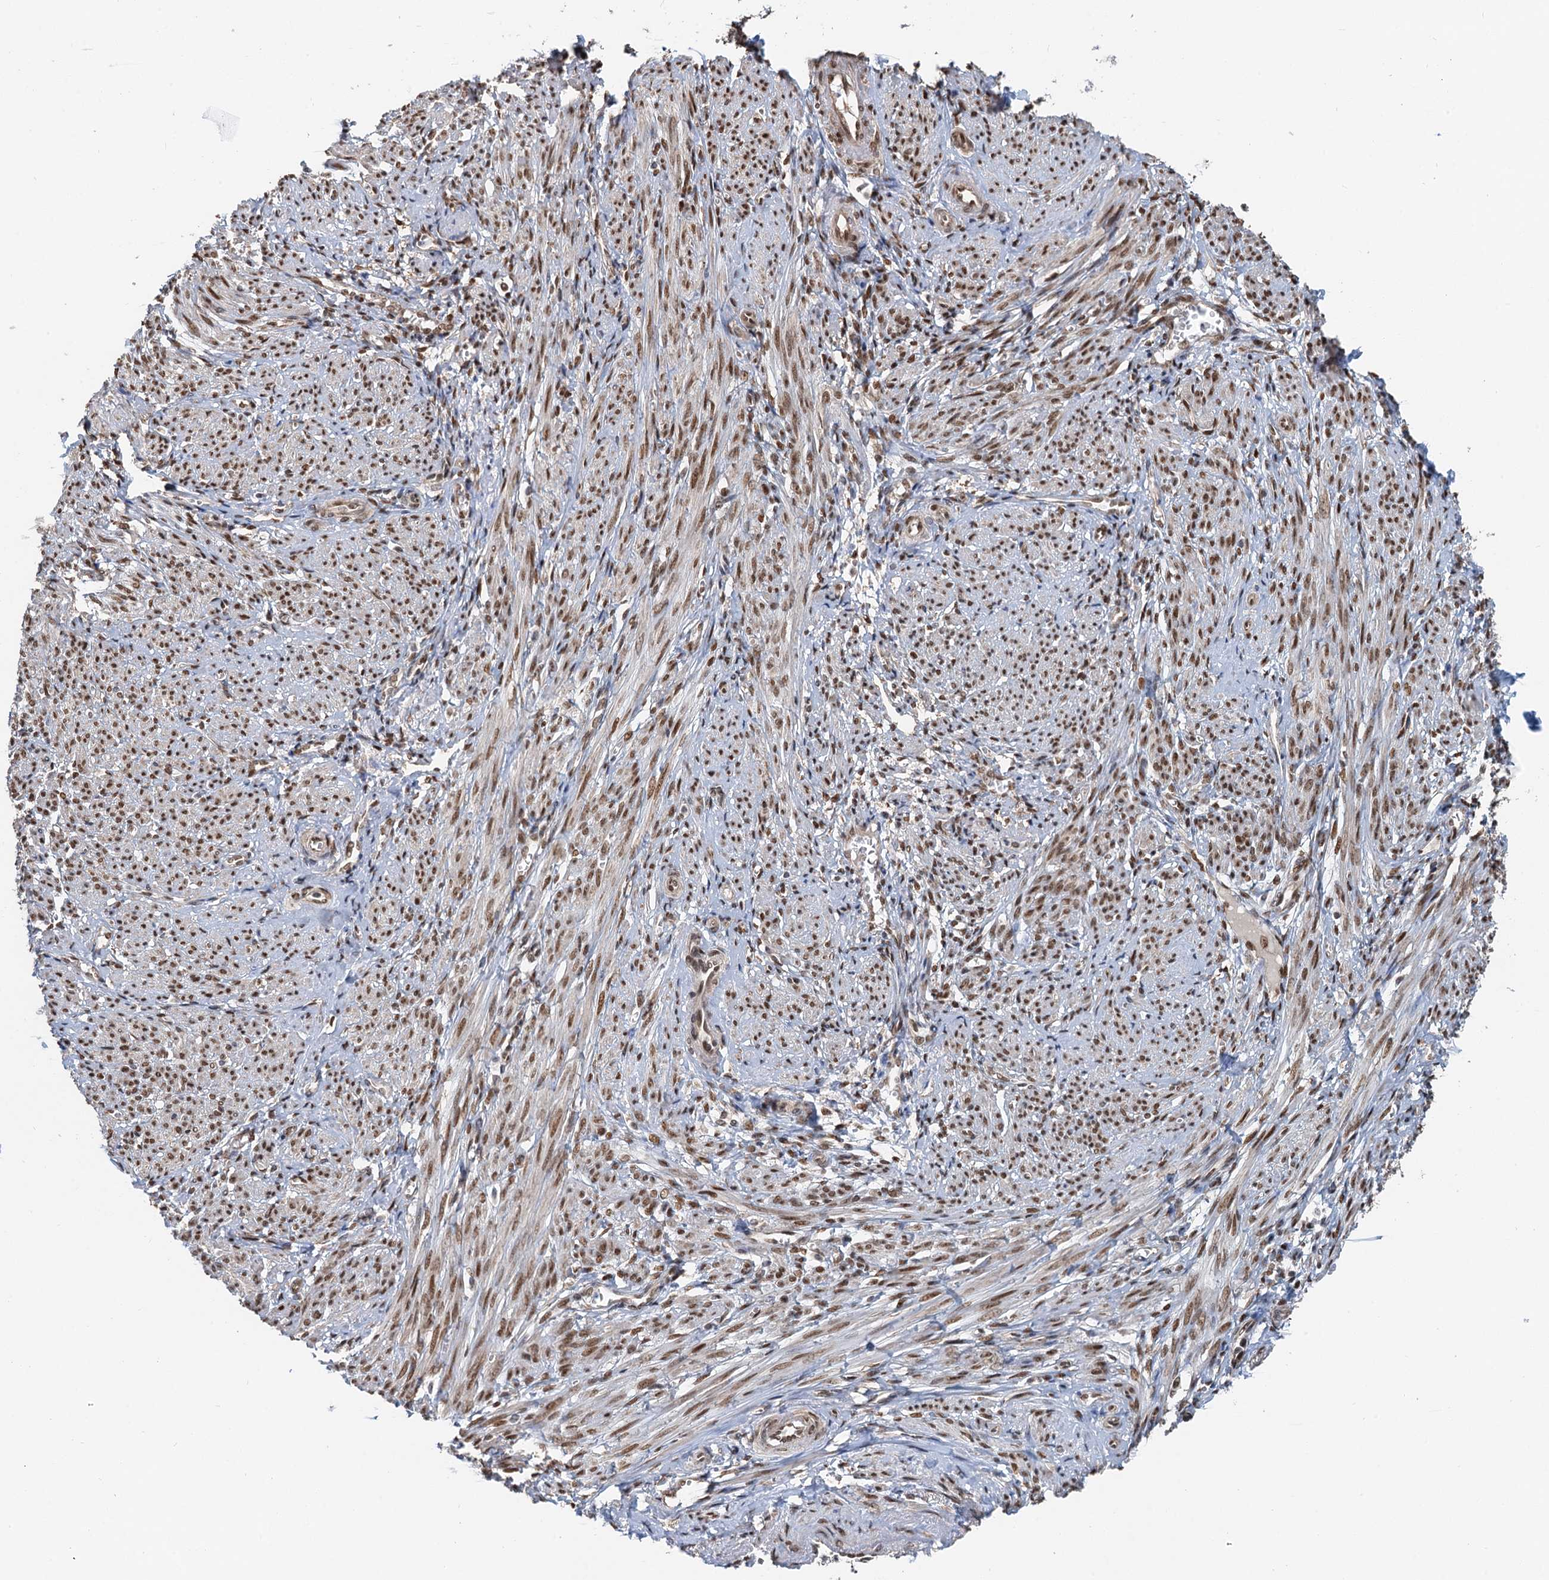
{"staining": {"intensity": "moderate", "quantity": ">75%", "location": "nuclear"}, "tissue": "smooth muscle", "cell_type": "Smooth muscle cells", "image_type": "normal", "snomed": [{"axis": "morphology", "description": "Normal tissue, NOS"}, {"axis": "topography", "description": "Smooth muscle"}], "caption": "Immunohistochemical staining of benign smooth muscle demonstrates medium levels of moderate nuclear expression in approximately >75% of smooth muscle cells.", "gene": "CFDP1", "patient": {"sex": "female", "age": 39}}